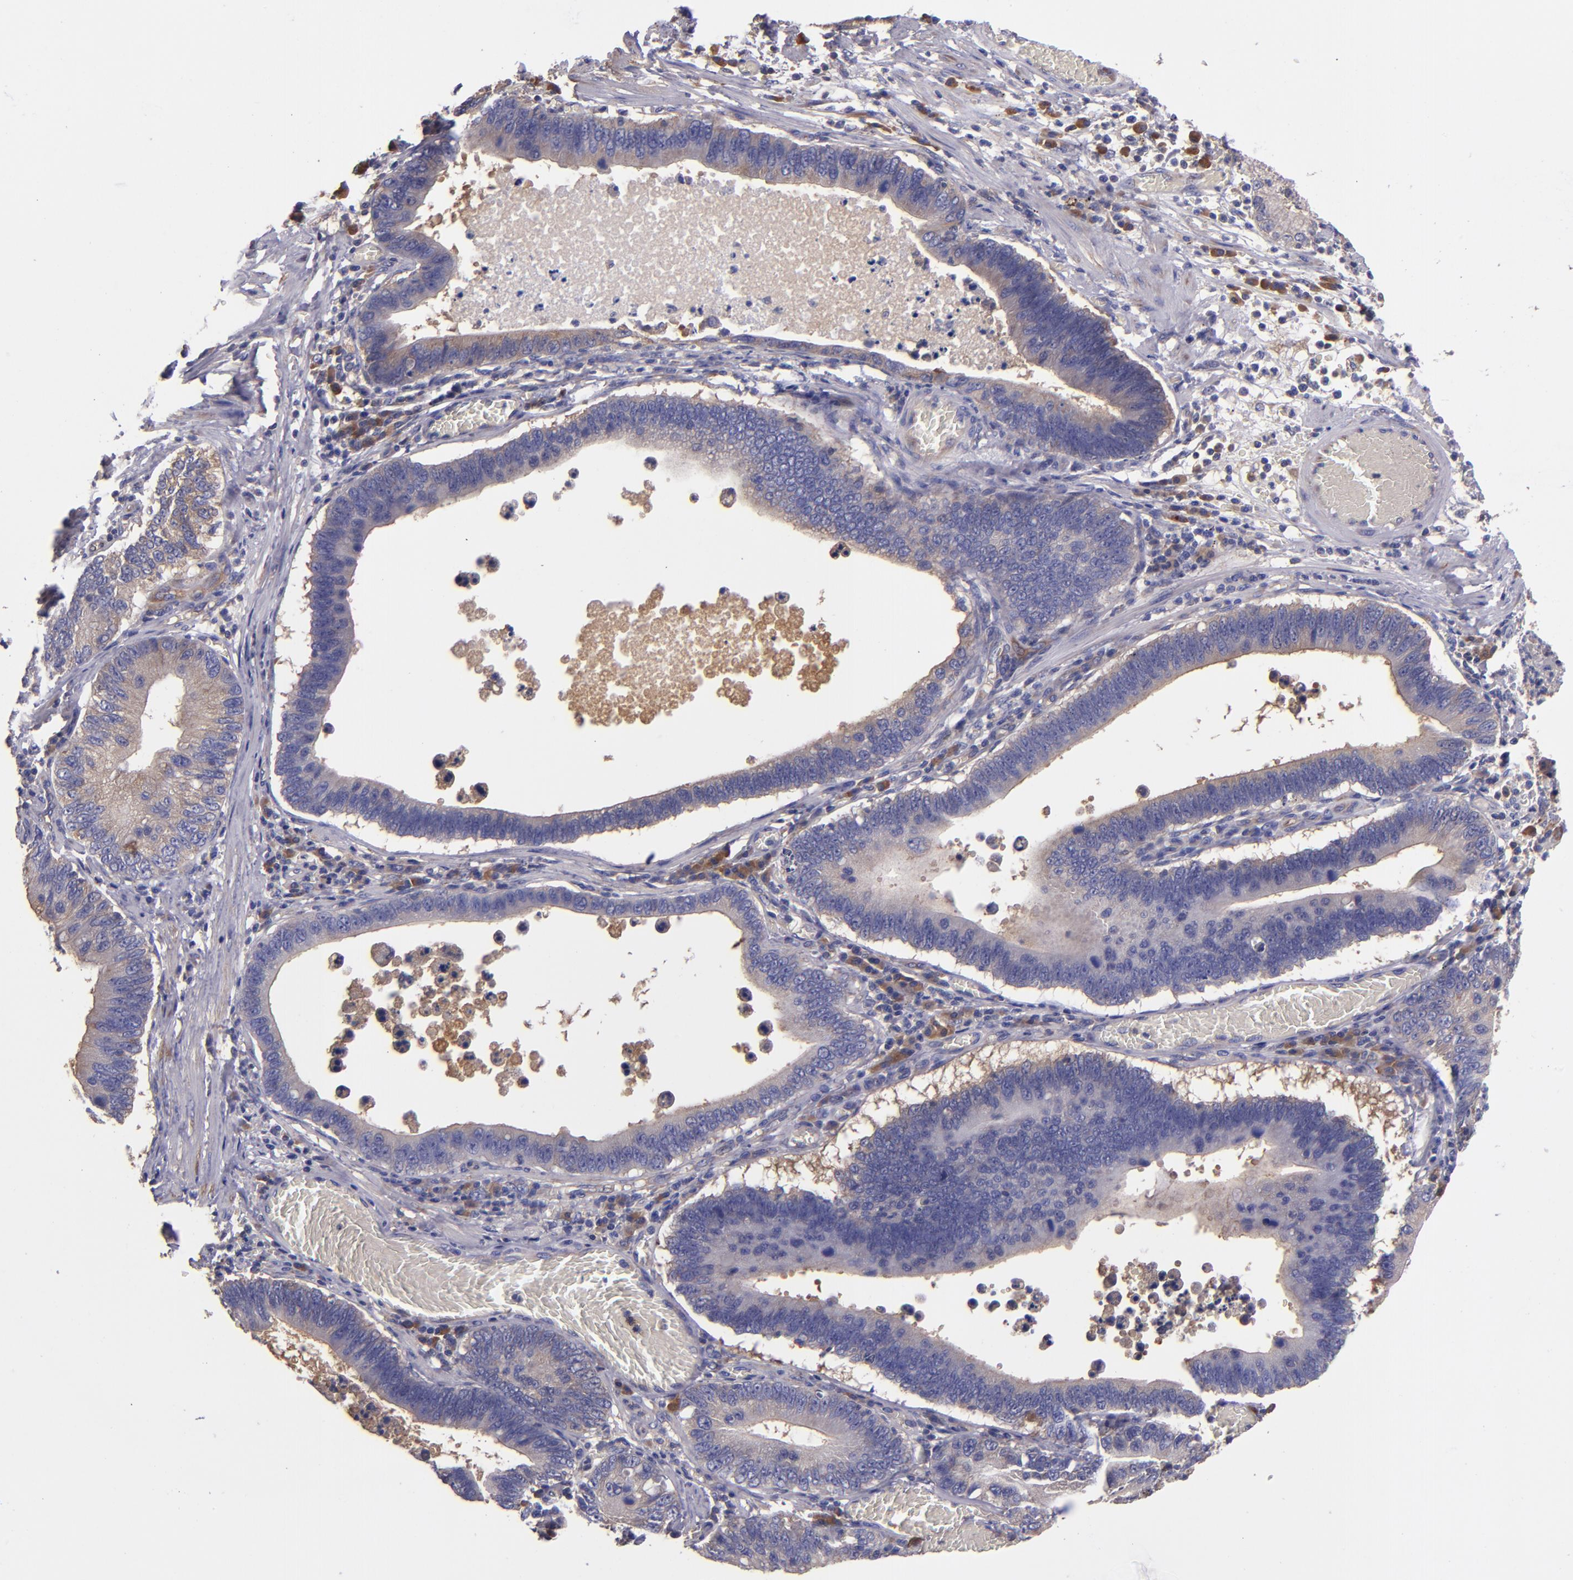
{"staining": {"intensity": "weak", "quantity": "25%-75%", "location": "cytoplasmic/membranous"}, "tissue": "stomach cancer", "cell_type": "Tumor cells", "image_type": "cancer", "snomed": [{"axis": "morphology", "description": "Adenocarcinoma, NOS"}, {"axis": "topography", "description": "Stomach"}, {"axis": "topography", "description": "Gastric cardia"}], "caption": "Immunohistochemistry (IHC) (DAB (3,3'-diaminobenzidine)) staining of stomach cancer (adenocarcinoma) displays weak cytoplasmic/membranous protein positivity in approximately 25%-75% of tumor cells.", "gene": "CARS1", "patient": {"sex": "male", "age": 59}}